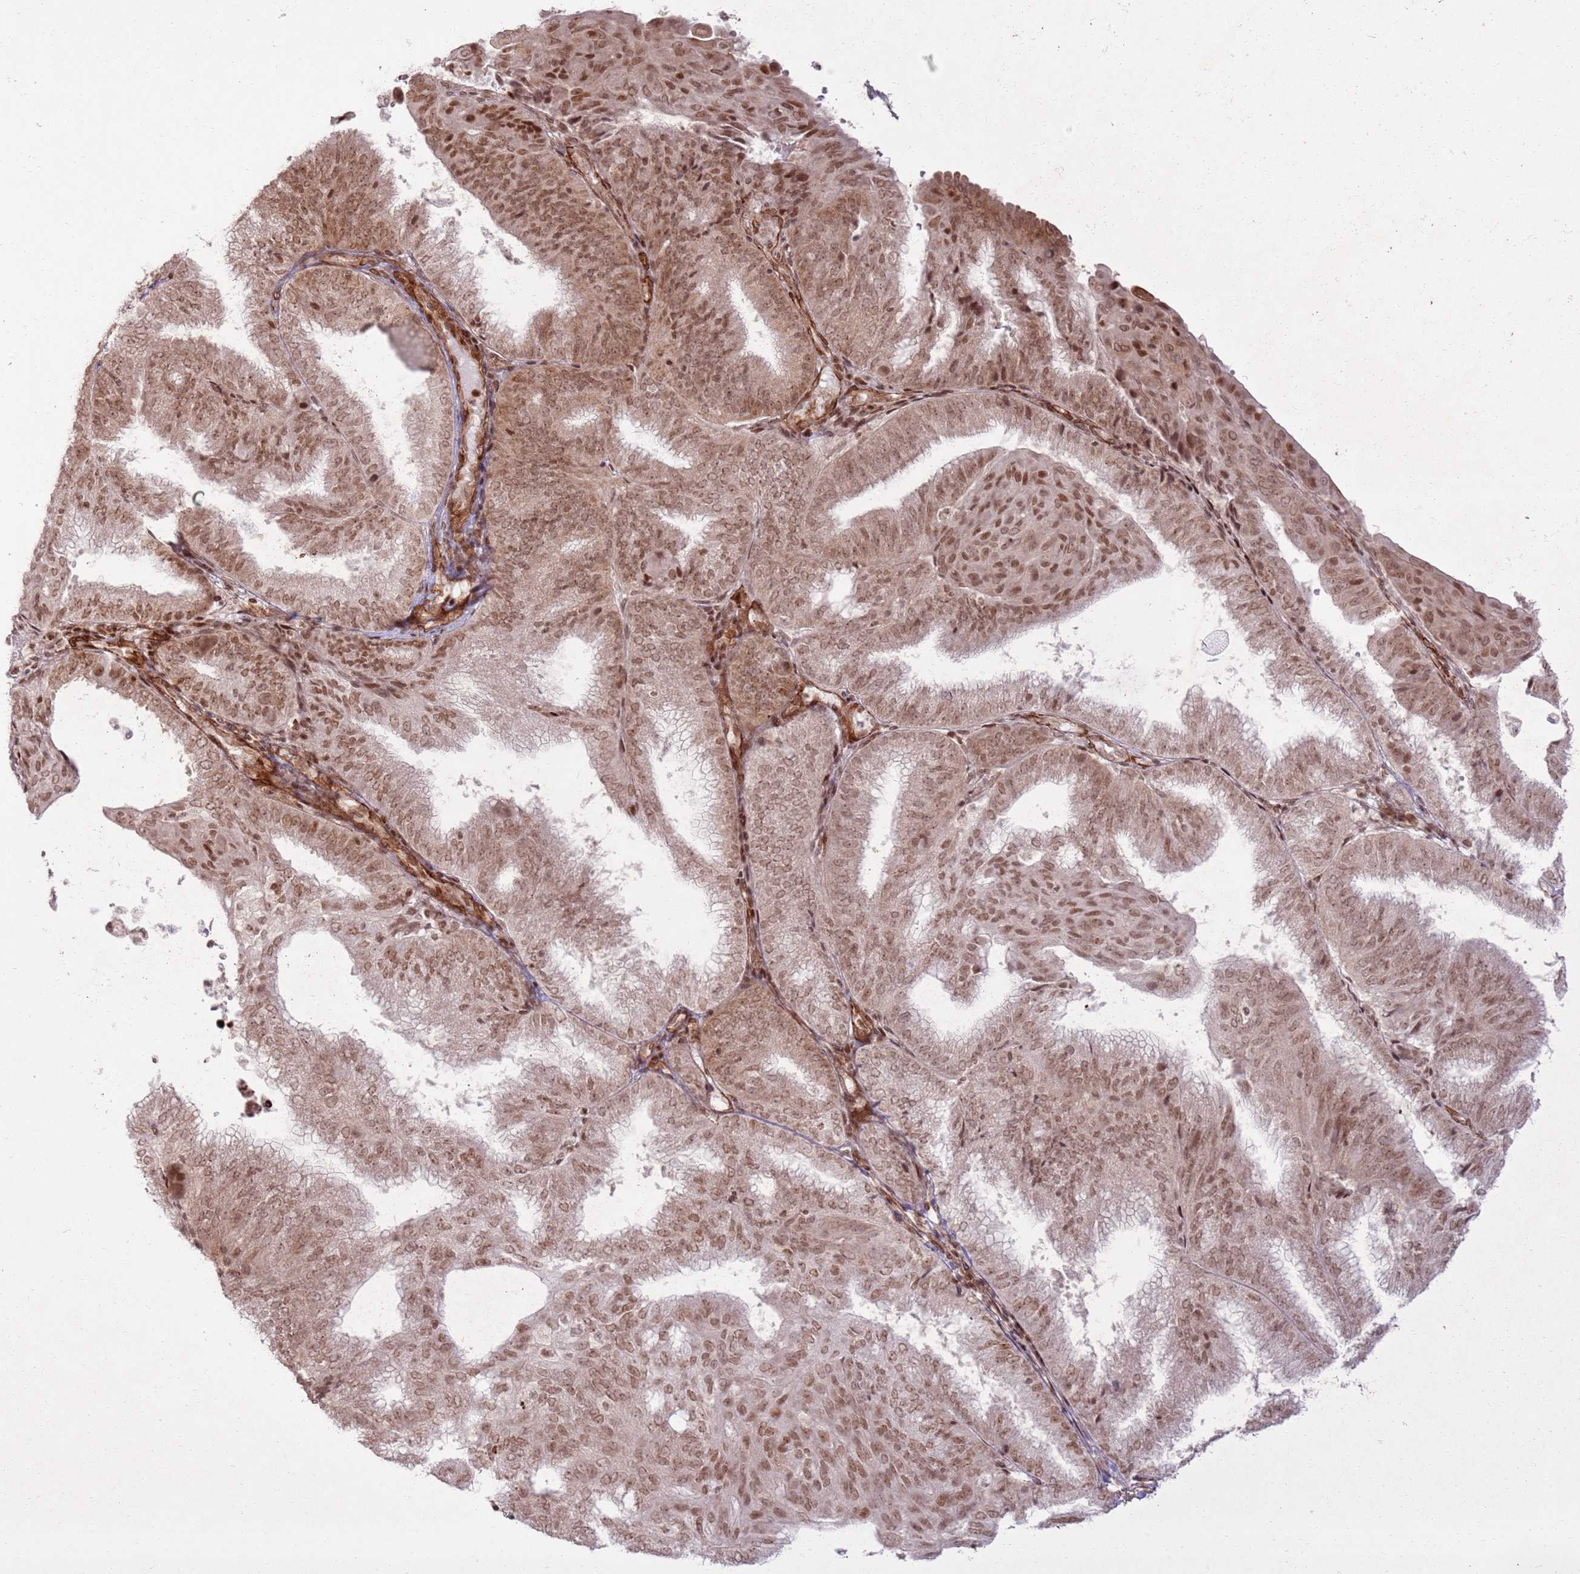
{"staining": {"intensity": "moderate", "quantity": ">75%", "location": "cytoplasmic/membranous,nuclear"}, "tissue": "endometrial cancer", "cell_type": "Tumor cells", "image_type": "cancer", "snomed": [{"axis": "morphology", "description": "Adenocarcinoma, NOS"}, {"axis": "topography", "description": "Endometrium"}], "caption": "Protein analysis of endometrial cancer (adenocarcinoma) tissue exhibits moderate cytoplasmic/membranous and nuclear staining in about >75% of tumor cells.", "gene": "KLHL36", "patient": {"sex": "female", "age": 49}}